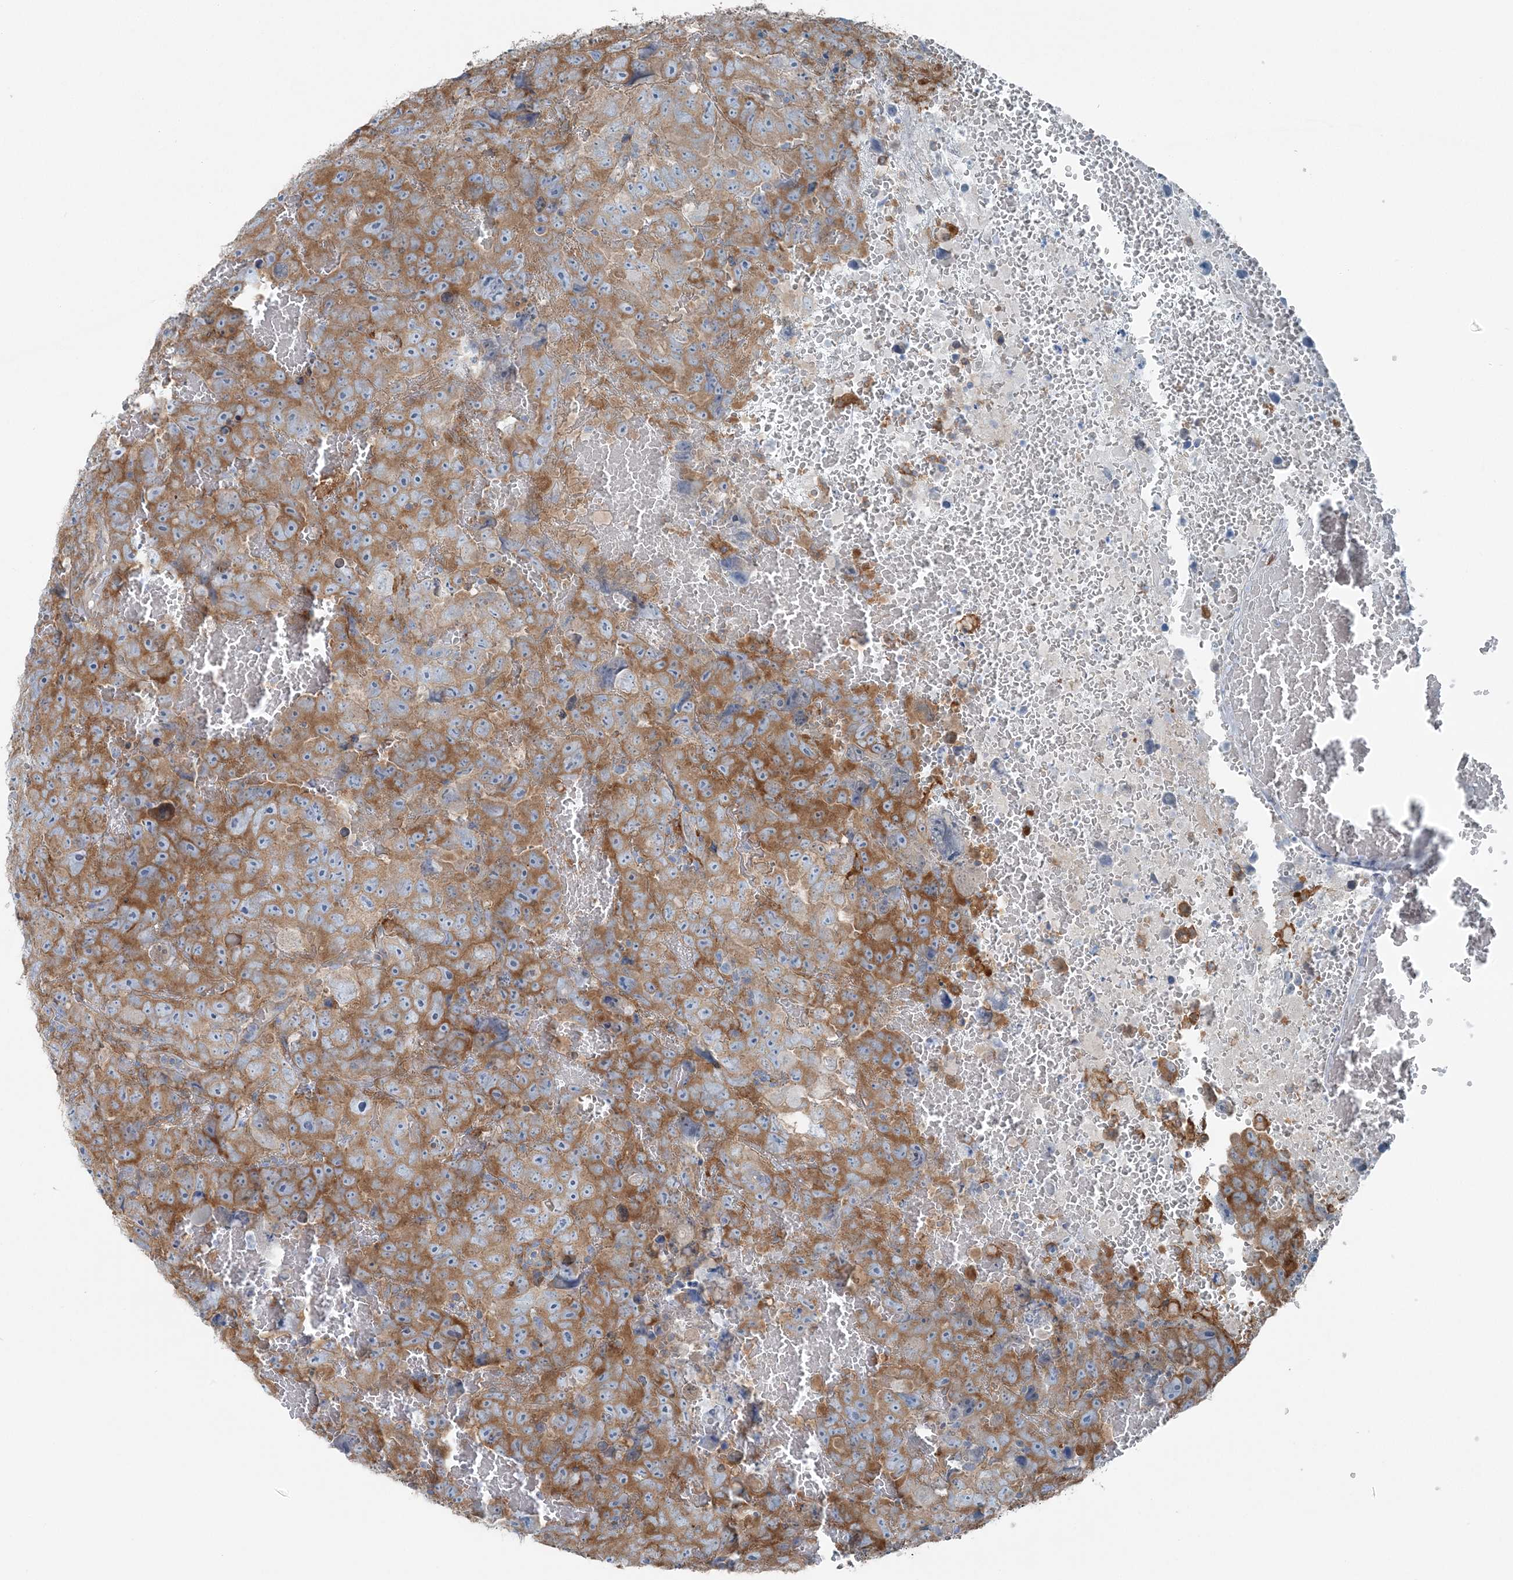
{"staining": {"intensity": "strong", "quantity": ">75%", "location": "cytoplasmic/membranous"}, "tissue": "testis cancer", "cell_type": "Tumor cells", "image_type": "cancer", "snomed": [{"axis": "morphology", "description": "Carcinoma, Embryonal, NOS"}, {"axis": "topography", "description": "Testis"}], "caption": "Testis cancer stained with a brown dye exhibits strong cytoplasmic/membranous positive positivity in about >75% of tumor cells.", "gene": "SNX2", "patient": {"sex": "male", "age": 45}}